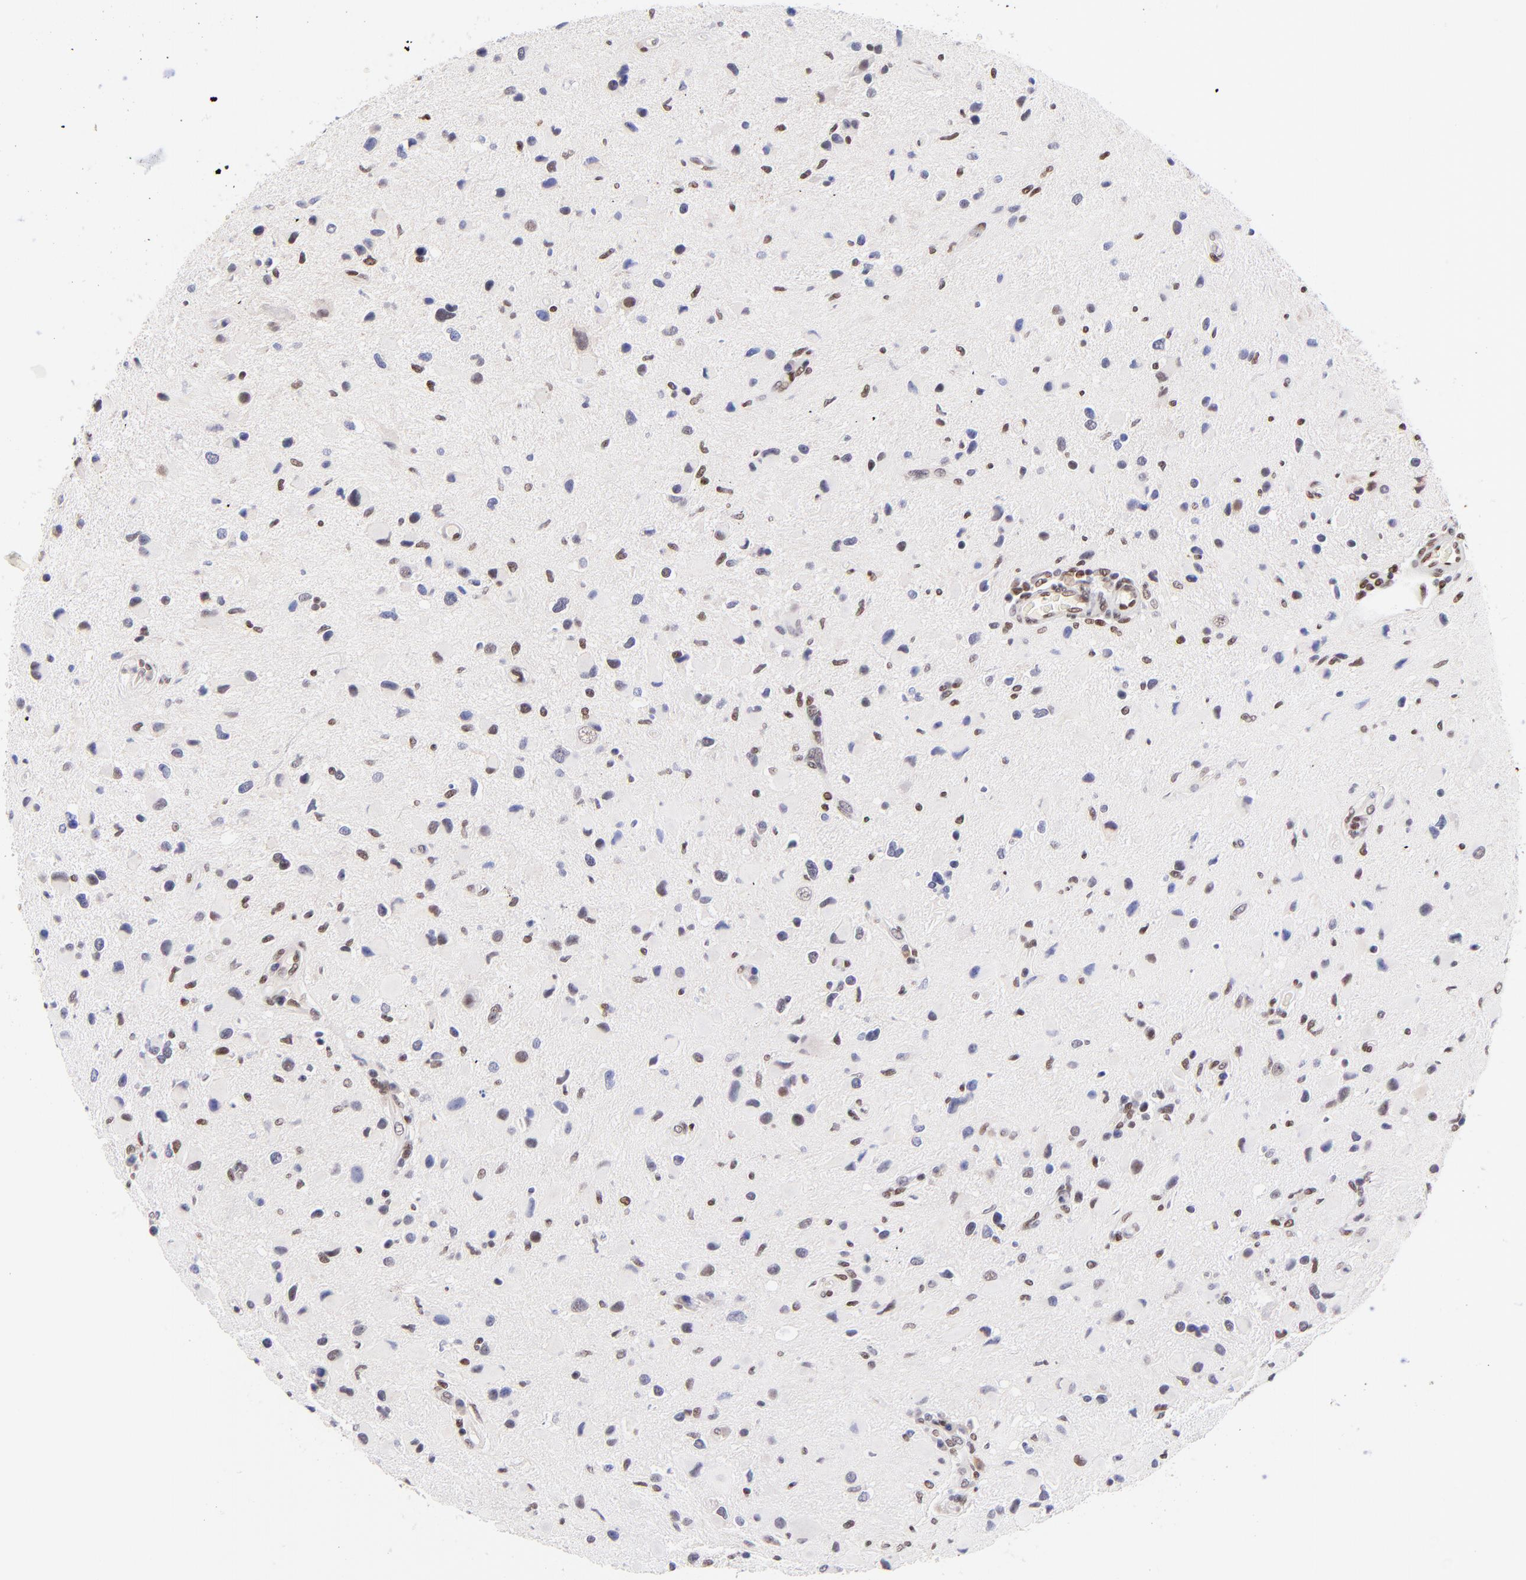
{"staining": {"intensity": "weak", "quantity": ">75%", "location": "nuclear"}, "tissue": "glioma", "cell_type": "Tumor cells", "image_type": "cancer", "snomed": [{"axis": "morphology", "description": "Glioma, malignant, Low grade"}, {"axis": "topography", "description": "Brain"}], "caption": "A brown stain highlights weak nuclear positivity of a protein in malignant low-grade glioma tumor cells.", "gene": "MIDEAS", "patient": {"sex": "female", "age": 32}}